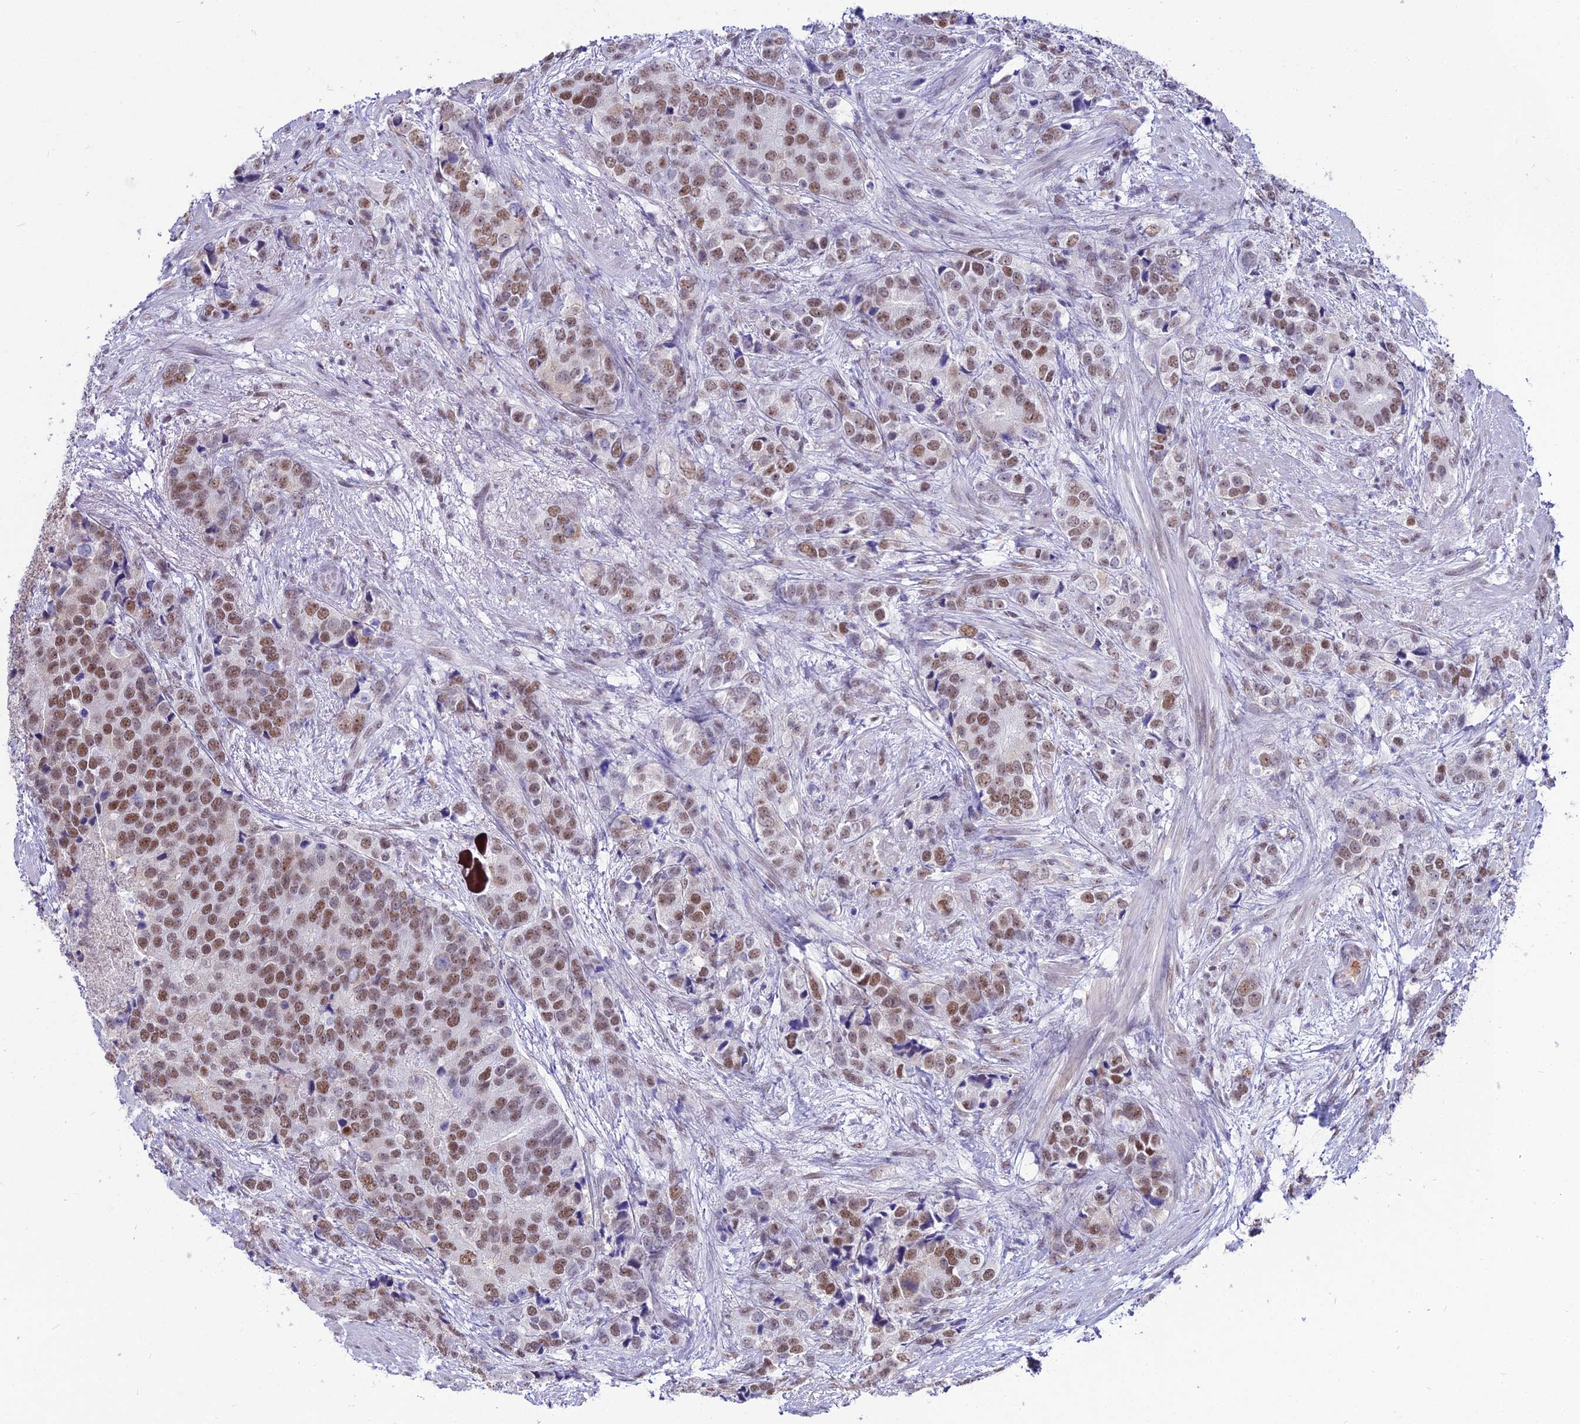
{"staining": {"intensity": "moderate", "quantity": ">75%", "location": "nuclear"}, "tissue": "prostate cancer", "cell_type": "Tumor cells", "image_type": "cancer", "snomed": [{"axis": "morphology", "description": "Adenocarcinoma, High grade"}, {"axis": "topography", "description": "Prostate"}], "caption": "High-magnification brightfield microscopy of prostate cancer stained with DAB (3,3'-diaminobenzidine) (brown) and counterstained with hematoxylin (blue). tumor cells exhibit moderate nuclear expression is identified in about>75% of cells.", "gene": "RBM12", "patient": {"sex": "male", "age": 62}}